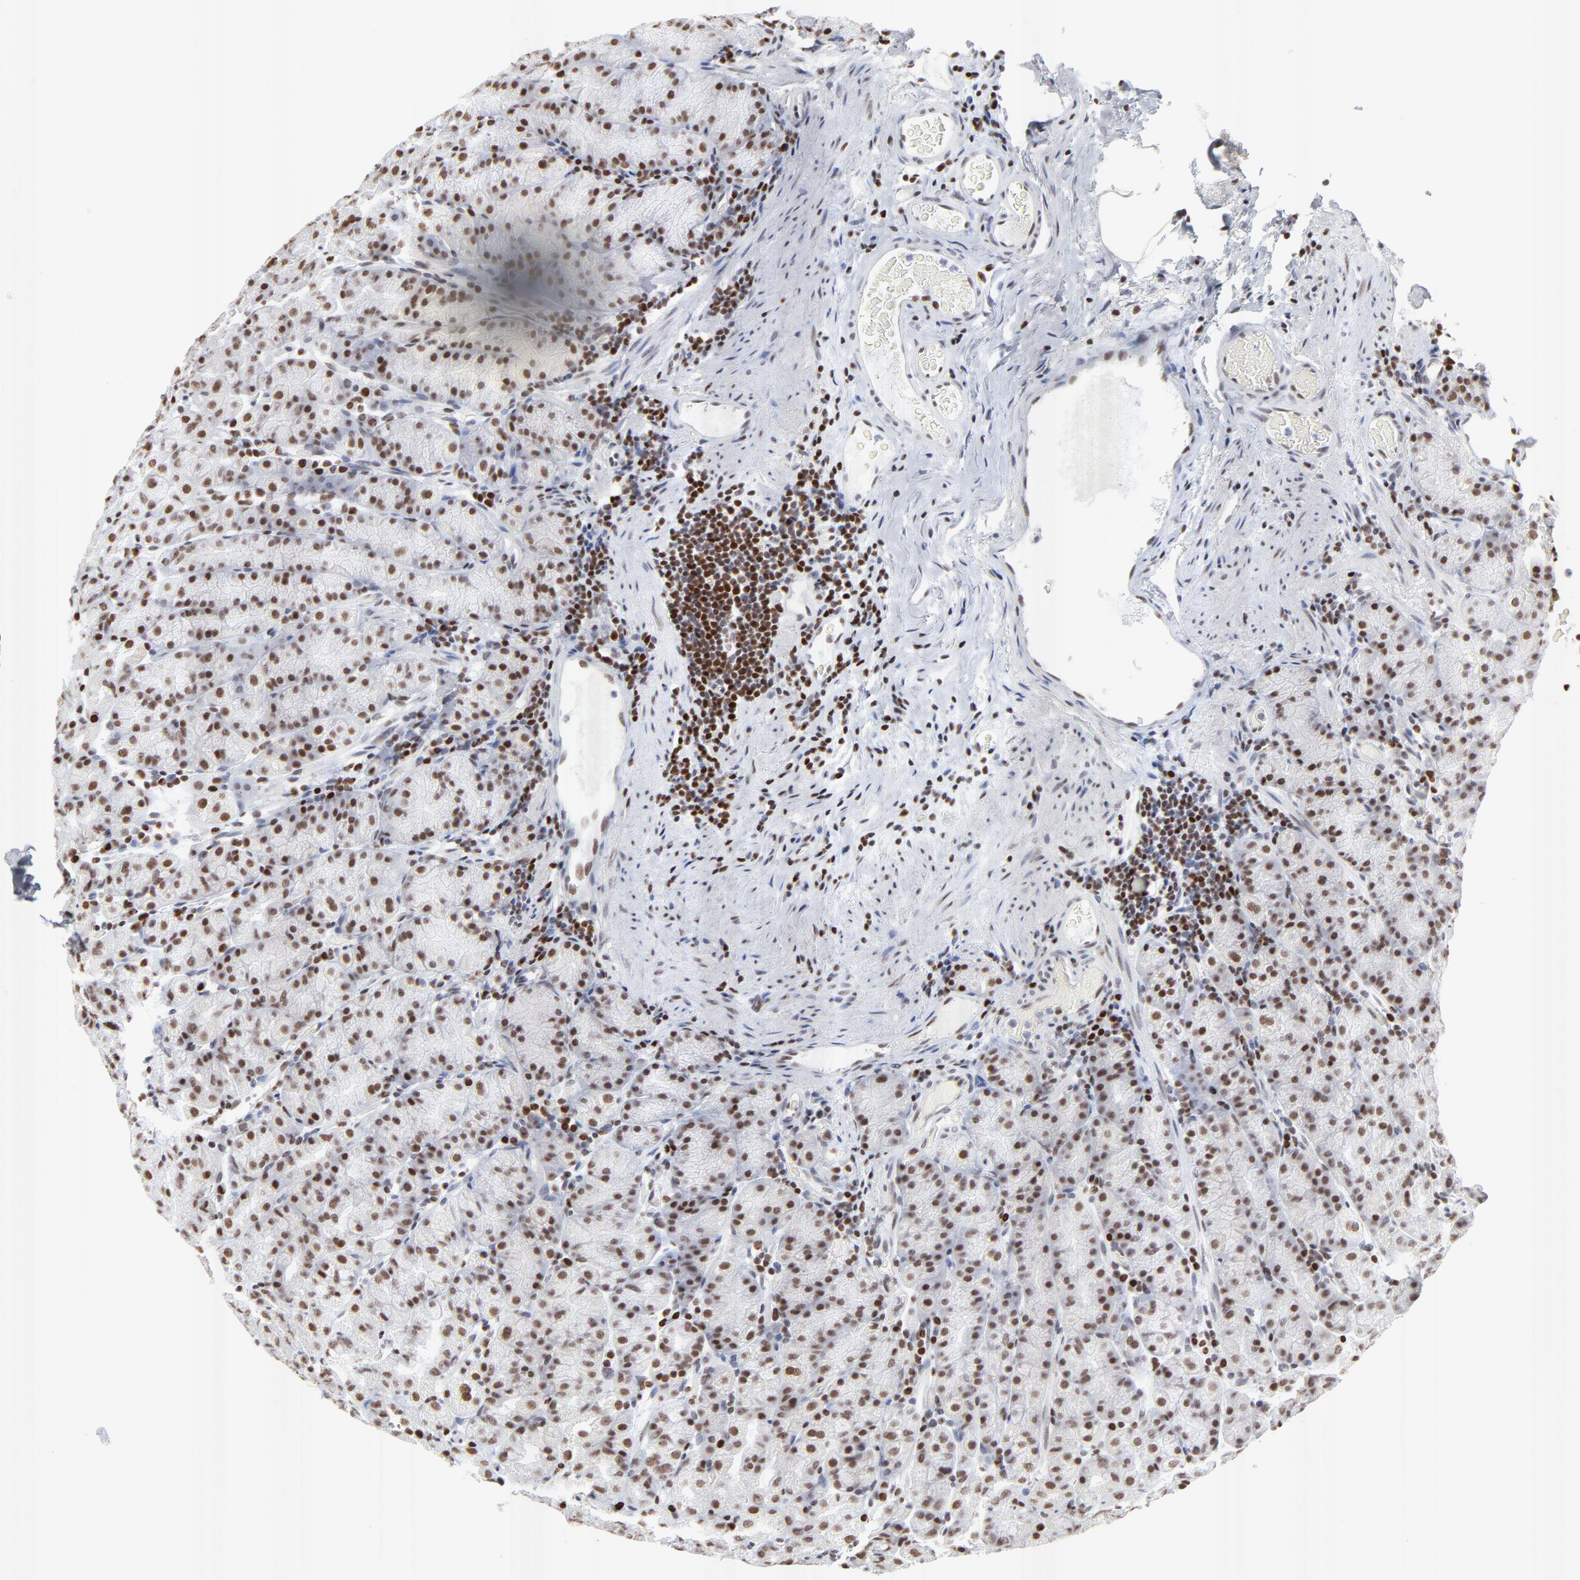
{"staining": {"intensity": "moderate", "quantity": ">75%", "location": "nuclear"}, "tissue": "stomach", "cell_type": "Glandular cells", "image_type": "normal", "snomed": [{"axis": "morphology", "description": "Normal tissue, NOS"}, {"axis": "topography", "description": "Stomach, upper"}], "caption": "Immunohistochemical staining of unremarkable stomach reveals medium levels of moderate nuclear expression in approximately >75% of glandular cells. (Stains: DAB in brown, nuclei in blue, Microscopy: brightfield microscopy at high magnification).", "gene": "PARP1", "patient": {"sex": "male", "age": 68}}